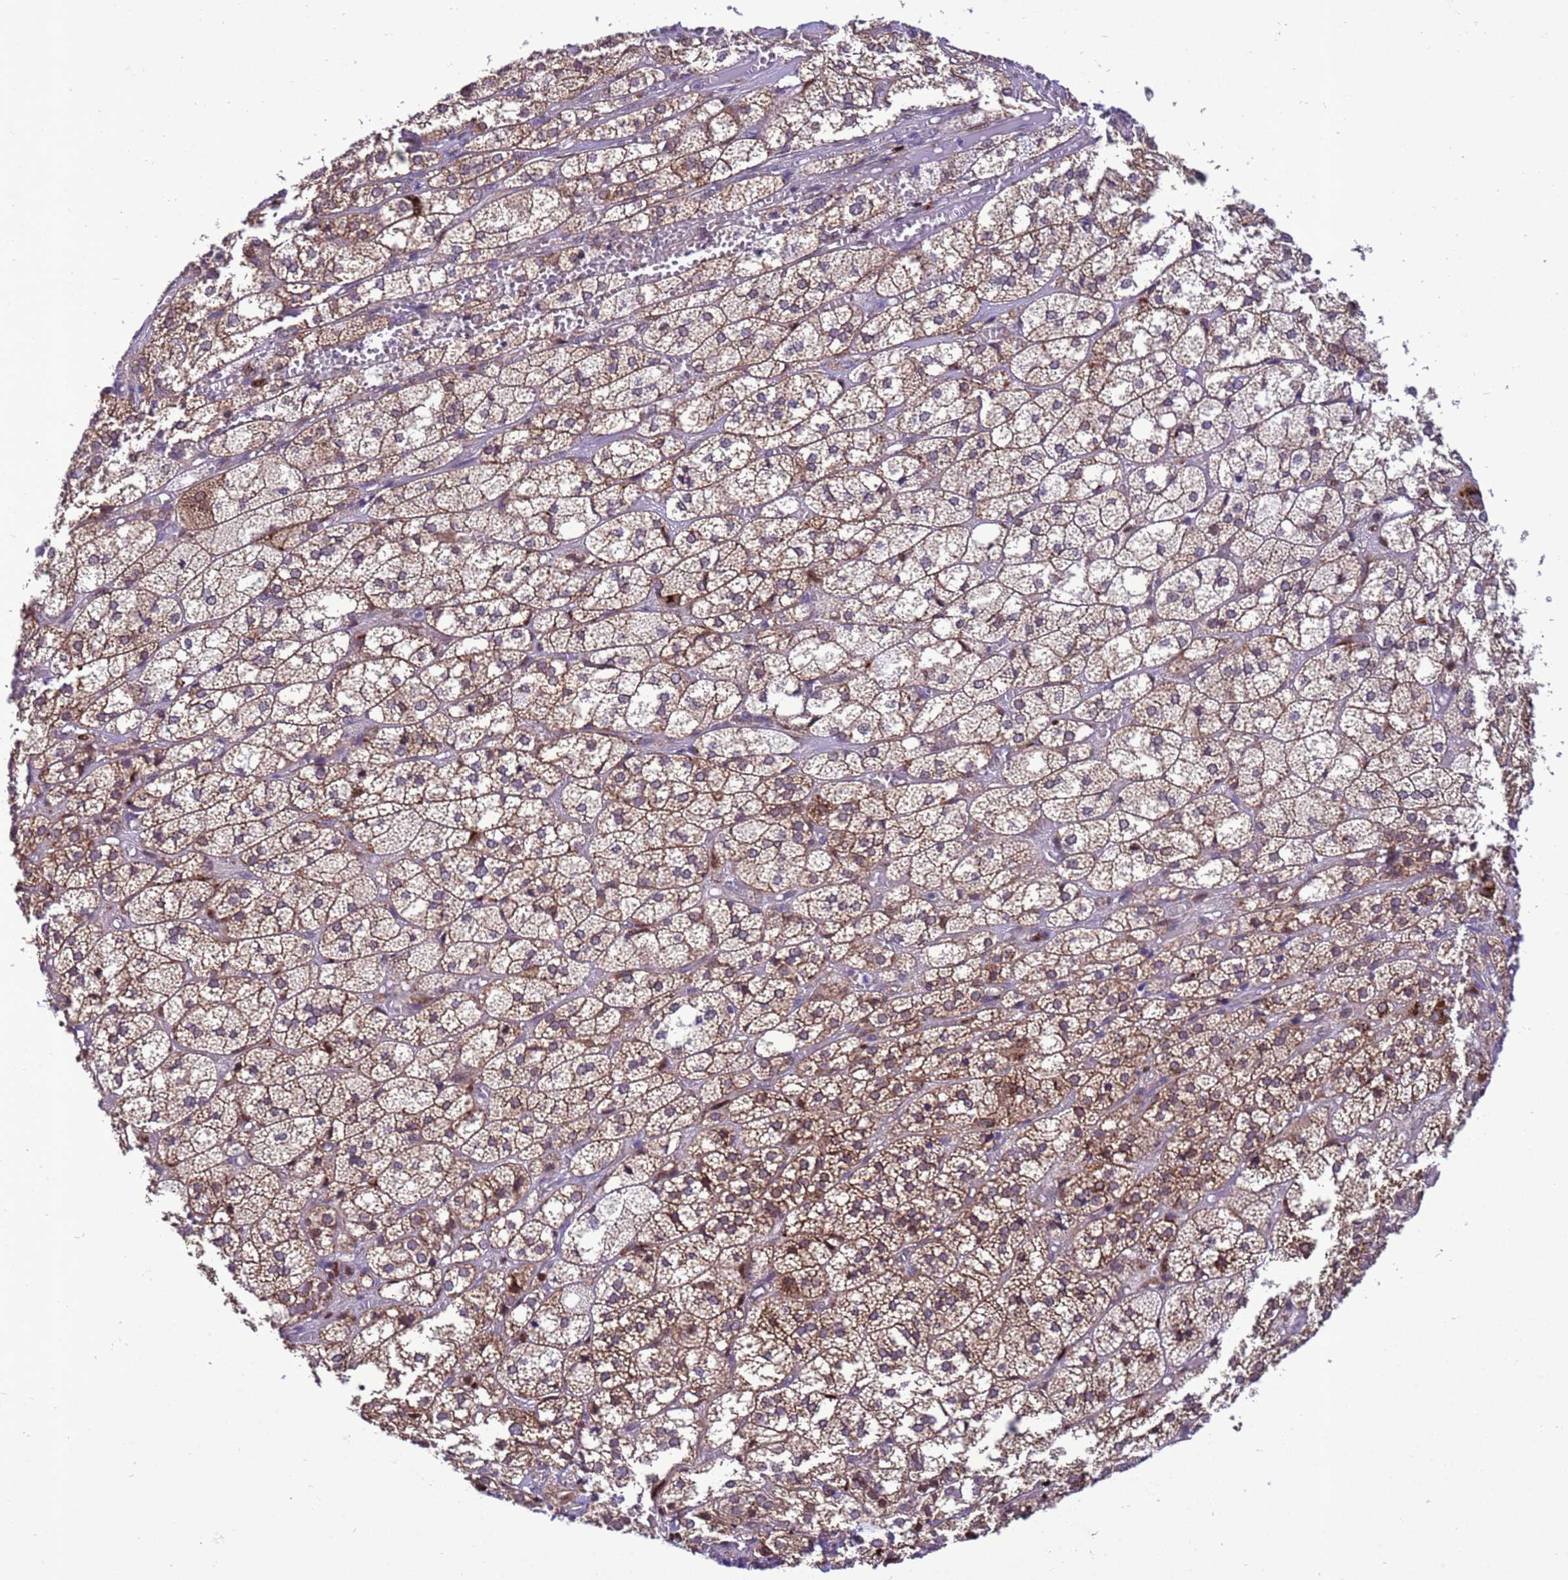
{"staining": {"intensity": "moderate", "quantity": ">75%", "location": "cytoplasmic/membranous"}, "tissue": "adrenal gland", "cell_type": "Glandular cells", "image_type": "normal", "snomed": [{"axis": "morphology", "description": "Normal tissue, NOS"}, {"axis": "topography", "description": "Adrenal gland"}], "caption": "Immunohistochemical staining of normal human adrenal gland displays >75% levels of moderate cytoplasmic/membranous protein expression in about >75% of glandular cells.", "gene": "RASD1", "patient": {"sex": "female", "age": 61}}